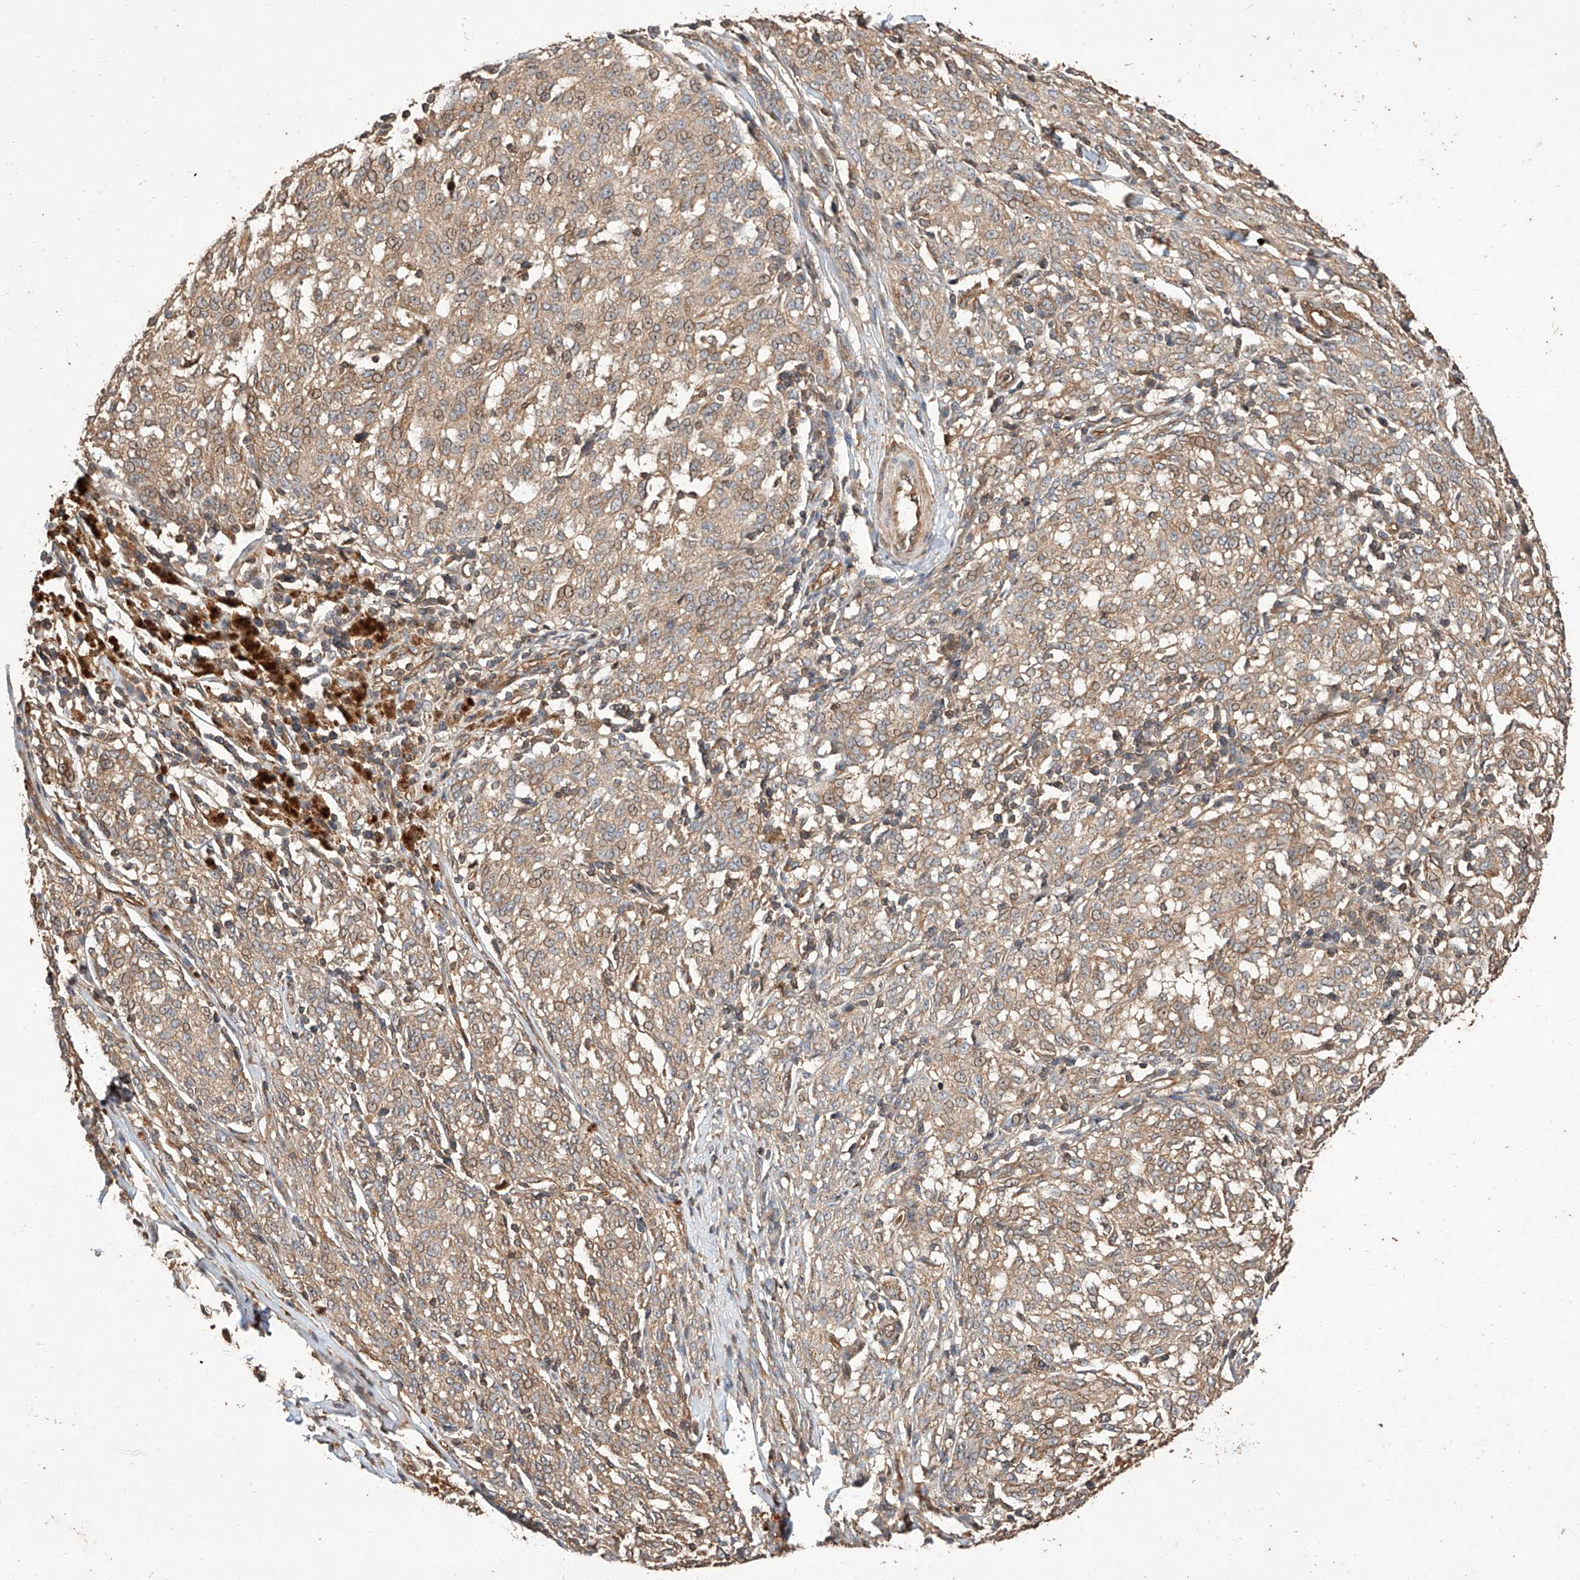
{"staining": {"intensity": "weak", "quantity": ">75%", "location": "cytoplasmic/membranous"}, "tissue": "melanoma", "cell_type": "Tumor cells", "image_type": "cancer", "snomed": [{"axis": "morphology", "description": "Malignant melanoma, NOS"}, {"axis": "topography", "description": "Skin"}], "caption": "Melanoma was stained to show a protein in brown. There is low levels of weak cytoplasmic/membranous positivity in about >75% of tumor cells. Using DAB (brown) and hematoxylin (blue) stains, captured at high magnification using brightfield microscopy.", "gene": "GHDC", "patient": {"sex": "female", "age": 72}}